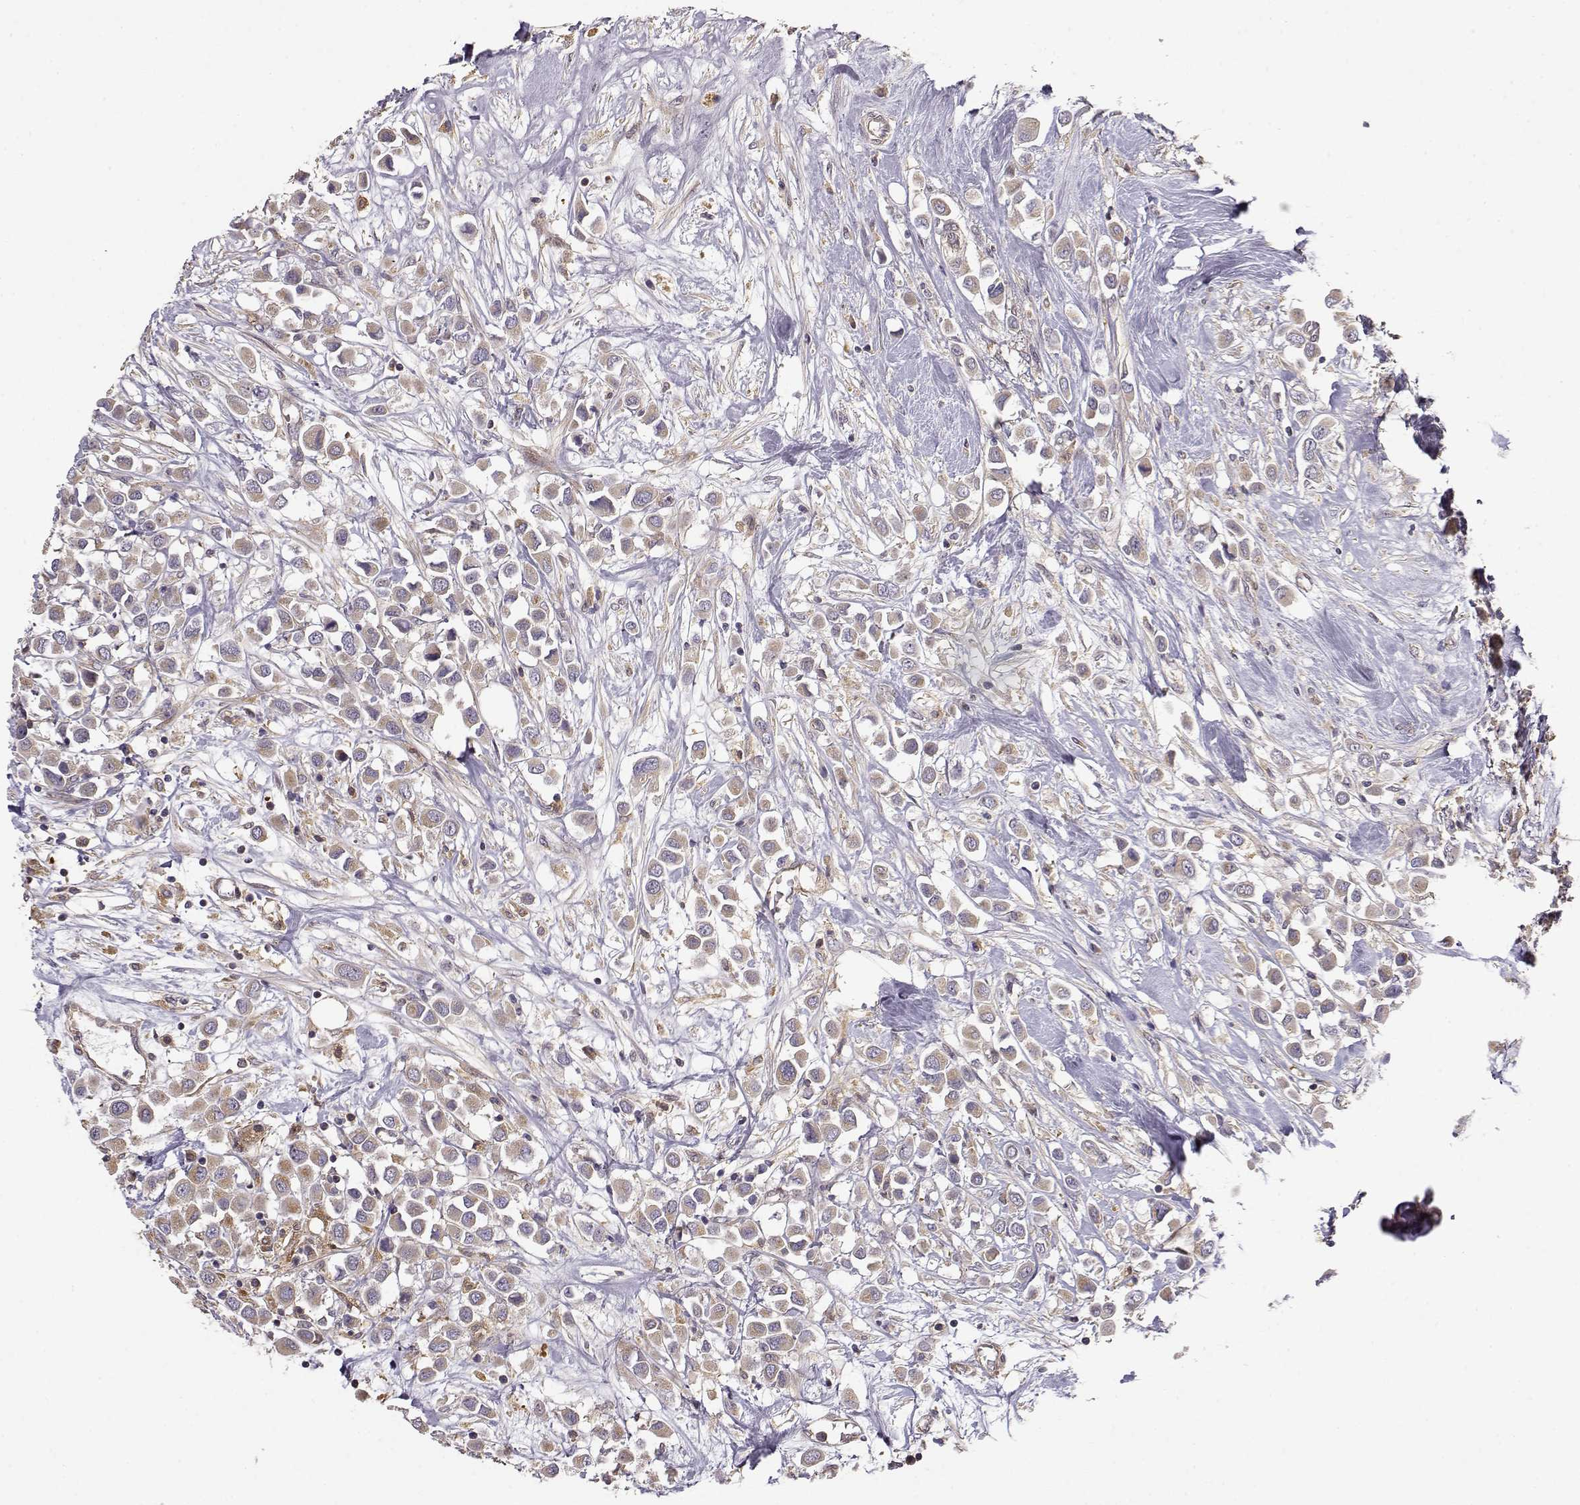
{"staining": {"intensity": "weak", "quantity": "25%-75%", "location": "cytoplasmic/membranous"}, "tissue": "breast cancer", "cell_type": "Tumor cells", "image_type": "cancer", "snomed": [{"axis": "morphology", "description": "Duct carcinoma"}, {"axis": "topography", "description": "Breast"}], "caption": "Human breast cancer (invasive ductal carcinoma) stained for a protein (brown) exhibits weak cytoplasmic/membranous positive positivity in about 25%-75% of tumor cells.", "gene": "CRIM1", "patient": {"sex": "female", "age": 61}}